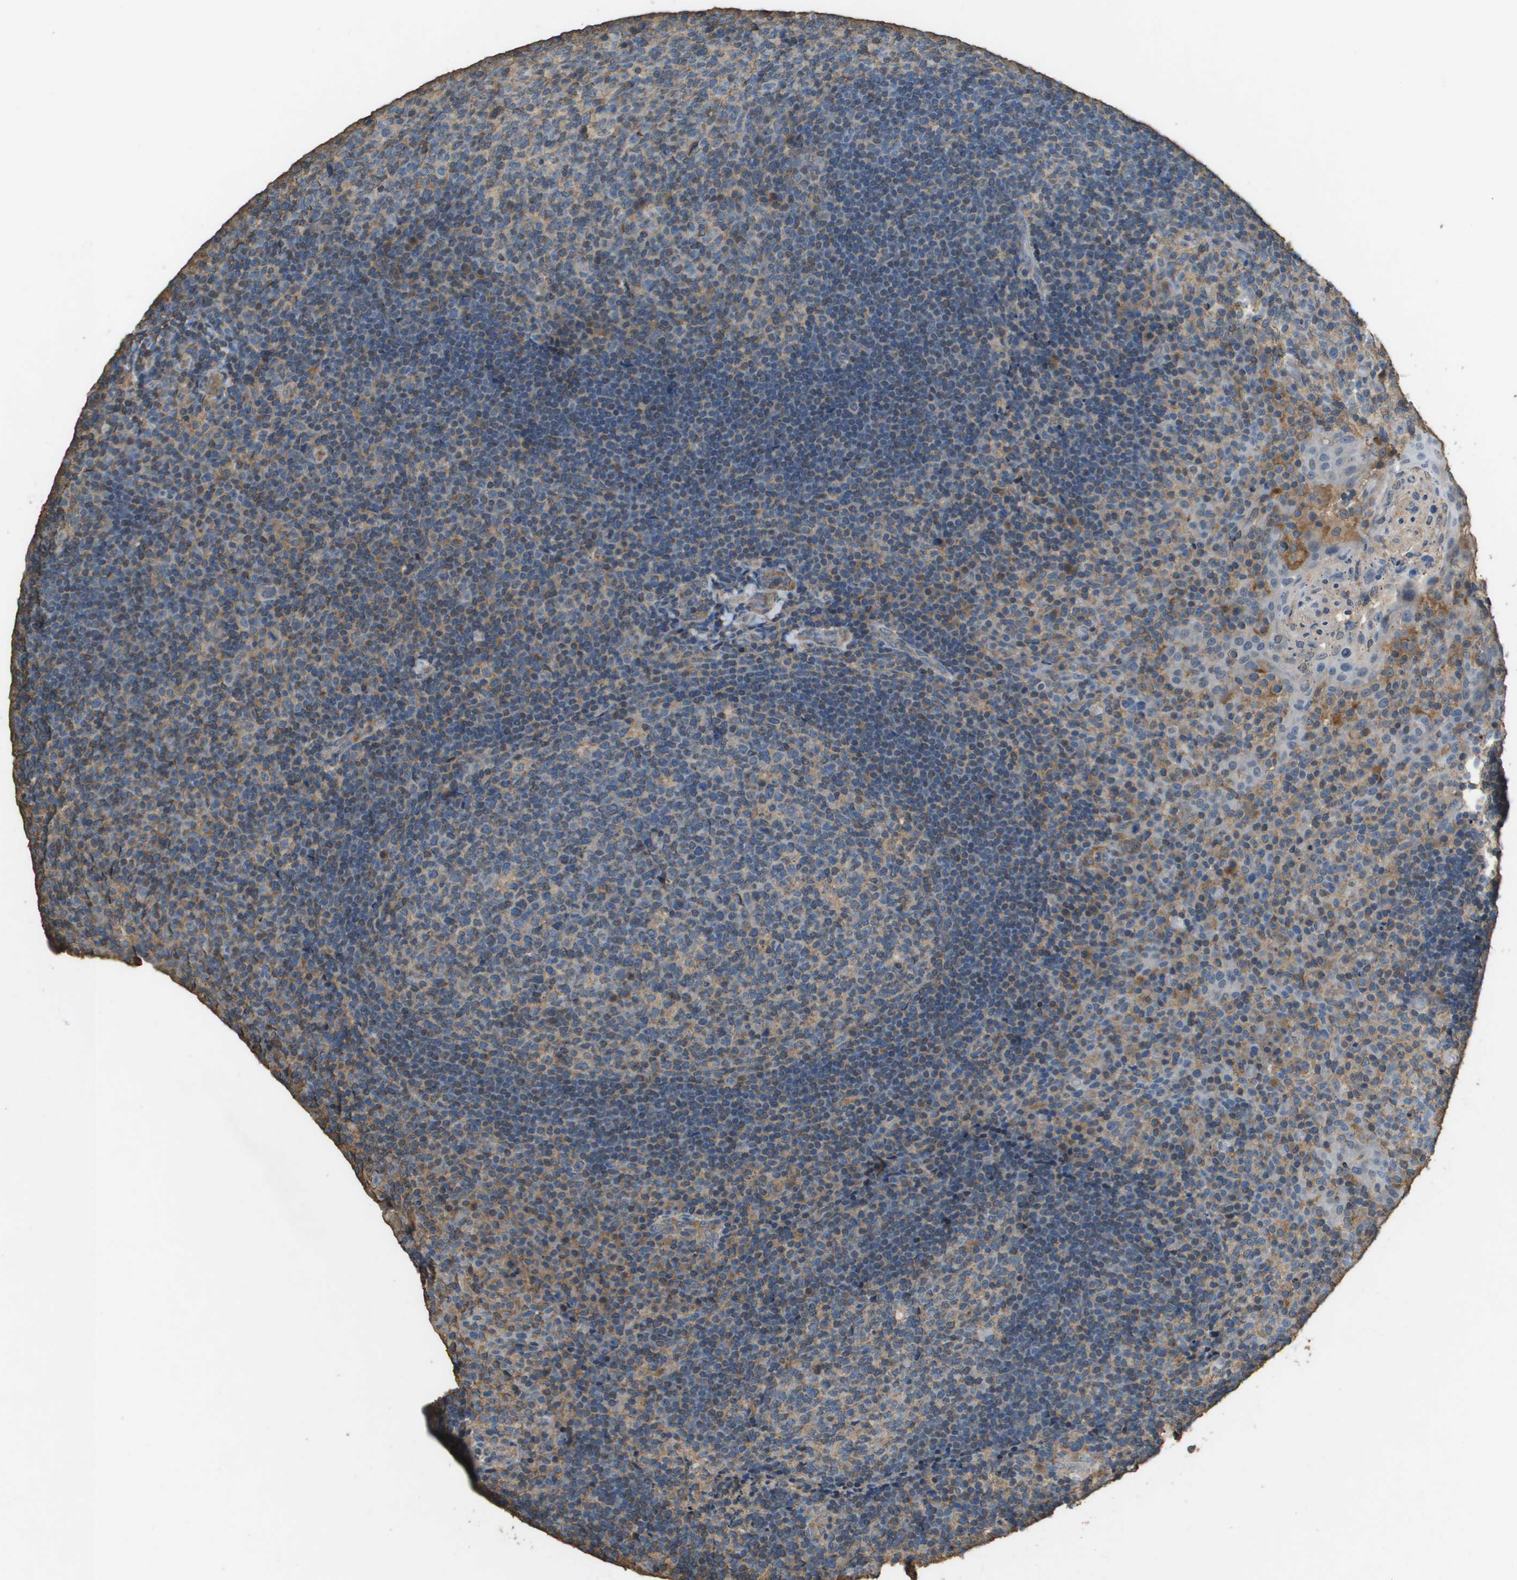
{"staining": {"intensity": "weak", "quantity": ">75%", "location": "cytoplasmic/membranous"}, "tissue": "tonsil", "cell_type": "Germinal center cells", "image_type": "normal", "snomed": [{"axis": "morphology", "description": "Normal tissue, NOS"}, {"axis": "topography", "description": "Tonsil"}], "caption": "Protein analysis of unremarkable tonsil exhibits weak cytoplasmic/membranous staining in about >75% of germinal center cells.", "gene": "MS4A7", "patient": {"sex": "male", "age": 17}}